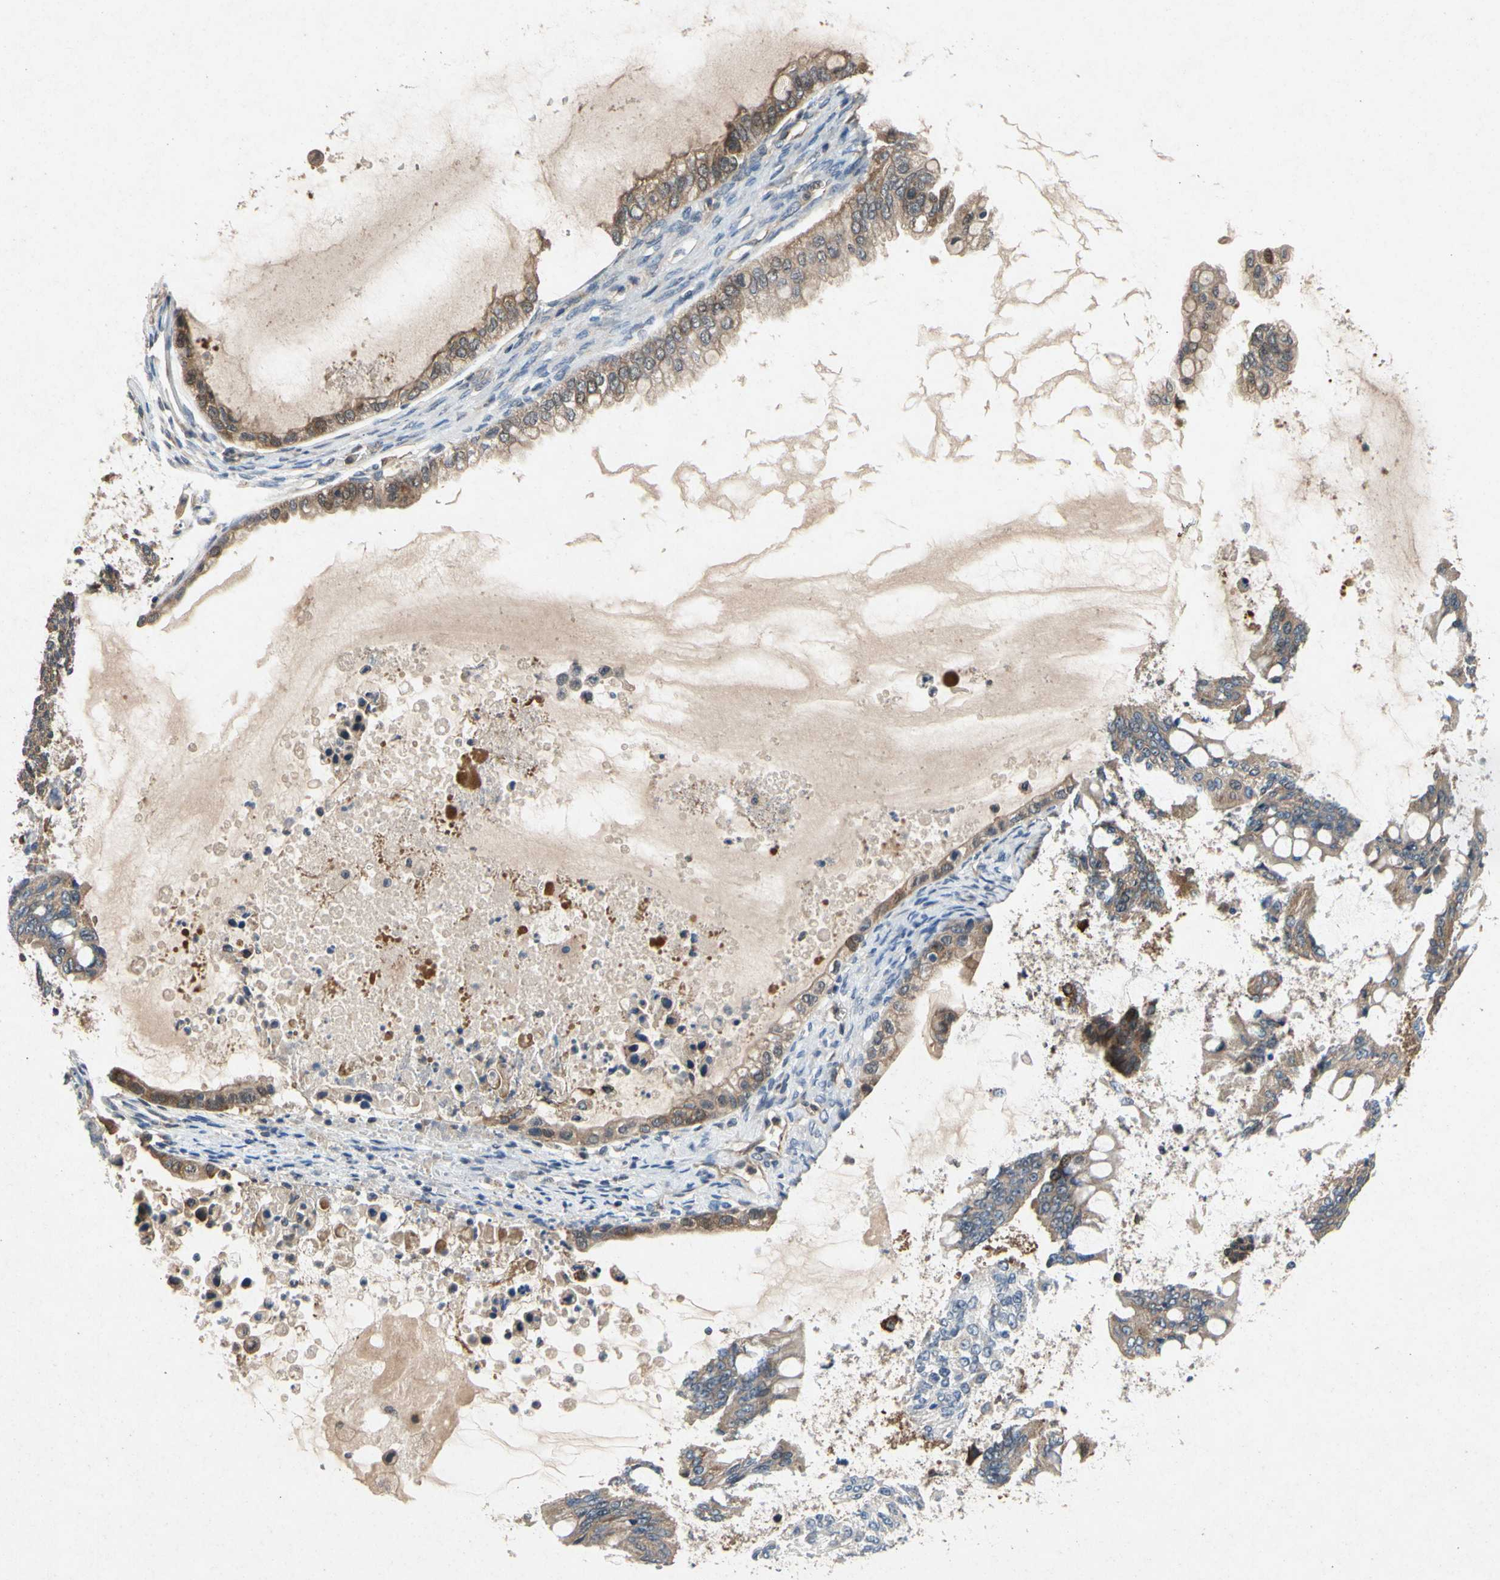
{"staining": {"intensity": "moderate", "quantity": ">75%", "location": "cytoplasmic/membranous"}, "tissue": "ovarian cancer", "cell_type": "Tumor cells", "image_type": "cancer", "snomed": [{"axis": "morphology", "description": "Cystadenocarcinoma, mucinous, NOS"}, {"axis": "topography", "description": "Ovary"}], "caption": "IHC image of ovarian cancer (mucinous cystadenocarcinoma) stained for a protein (brown), which shows medium levels of moderate cytoplasmic/membranous positivity in about >75% of tumor cells.", "gene": "RPS6KA1", "patient": {"sex": "female", "age": 80}}